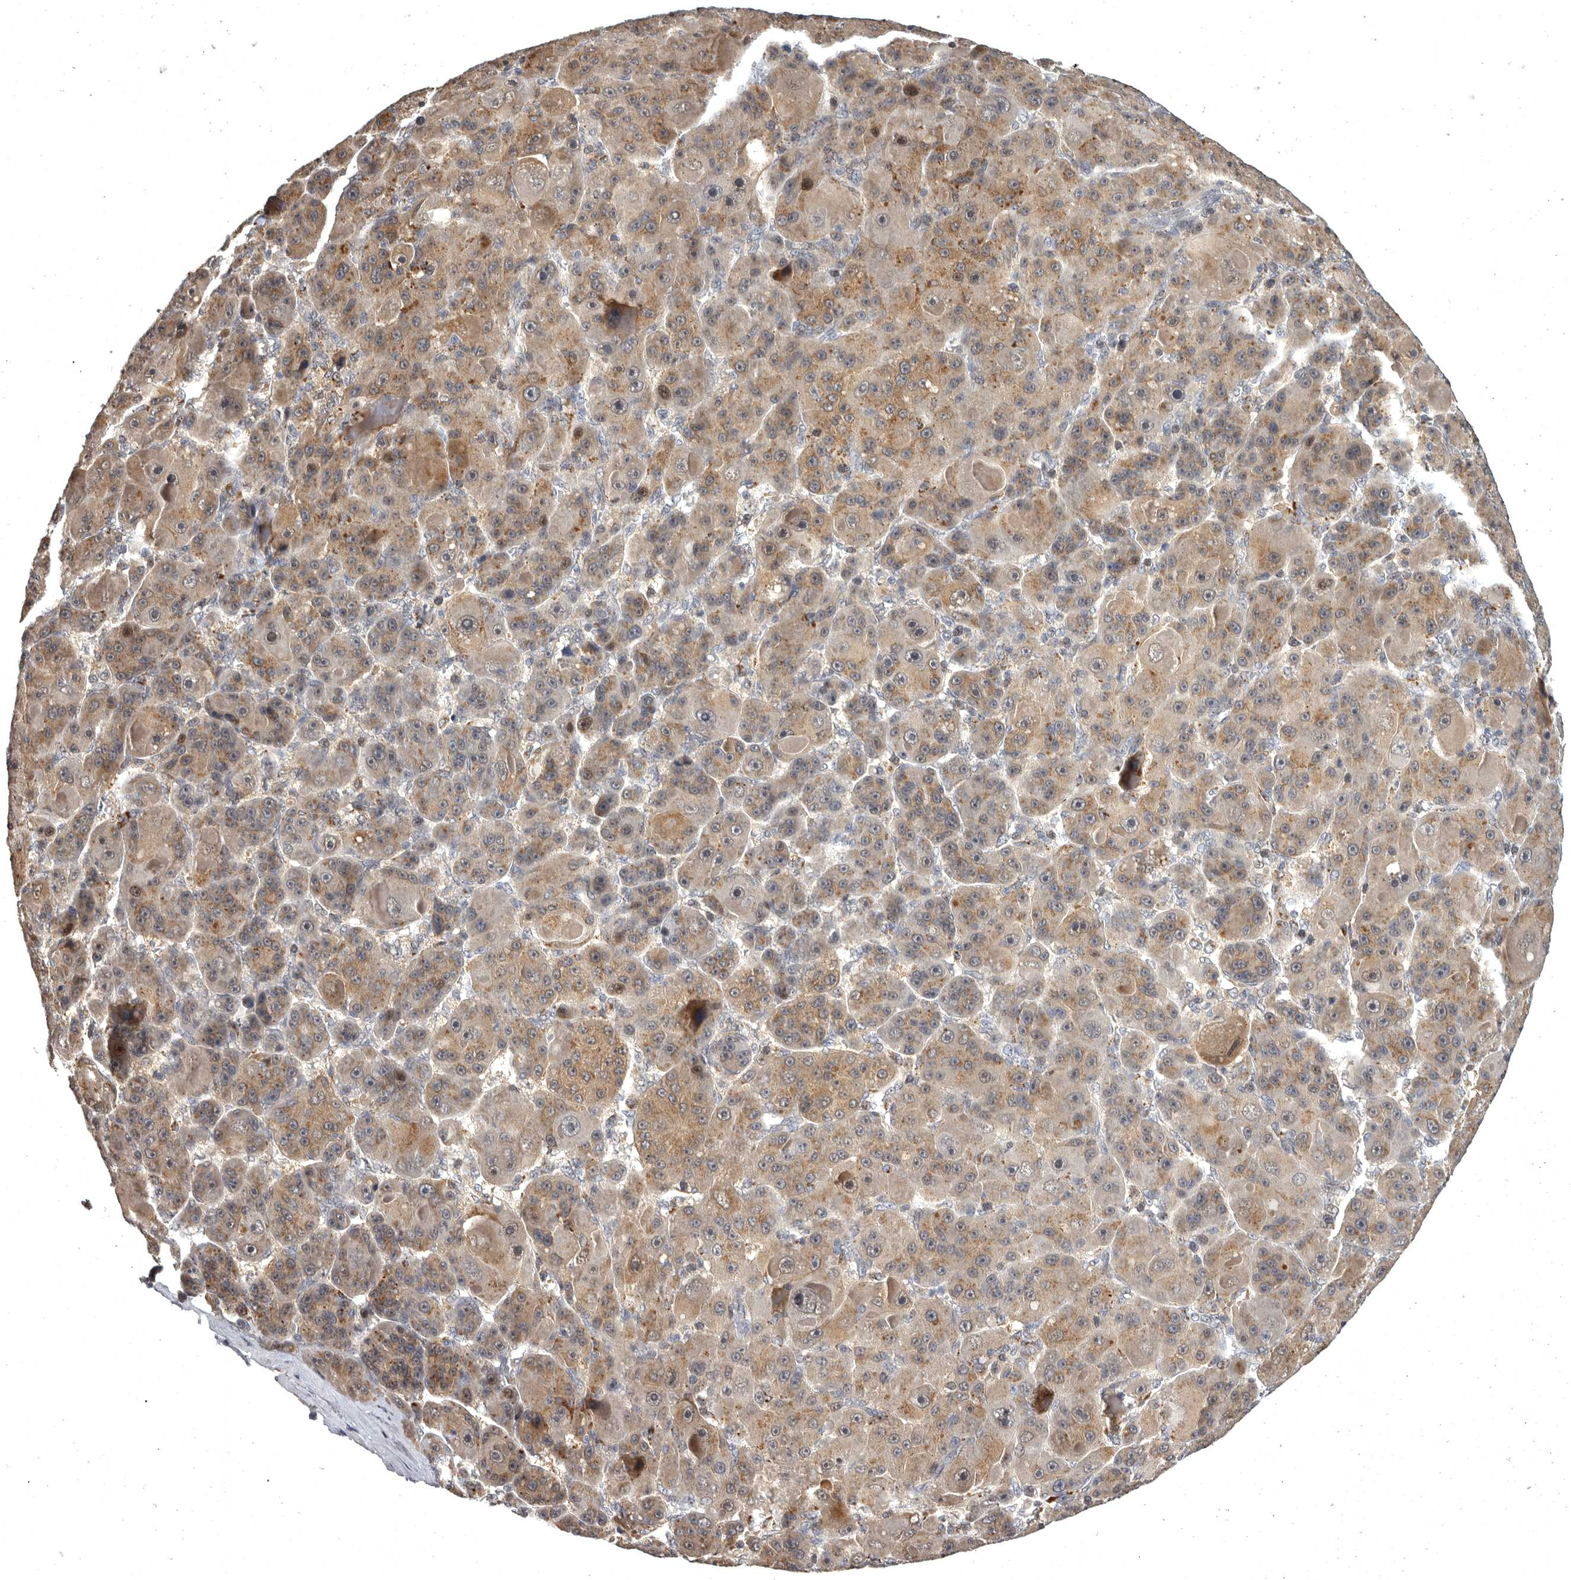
{"staining": {"intensity": "weak", "quantity": ">75%", "location": "cytoplasmic/membranous"}, "tissue": "liver cancer", "cell_type": "Tumor cells", "image_type": "cancer", "snomed": [{"axis": "morphology", "description": "Carcinoma, Hepatocellular, NOS"}, {"axis": "topography", "description": "Liver"}], "caption": "Immunohistochemical staining of liver cancer (hepatocellular carcinoma) demonstrates weak cytoplasmic/membranous protein positivity in approximately >75% of tumor cells.", "gene": "MAN2A1", "patient": {"sex": "male", "age": 76}}